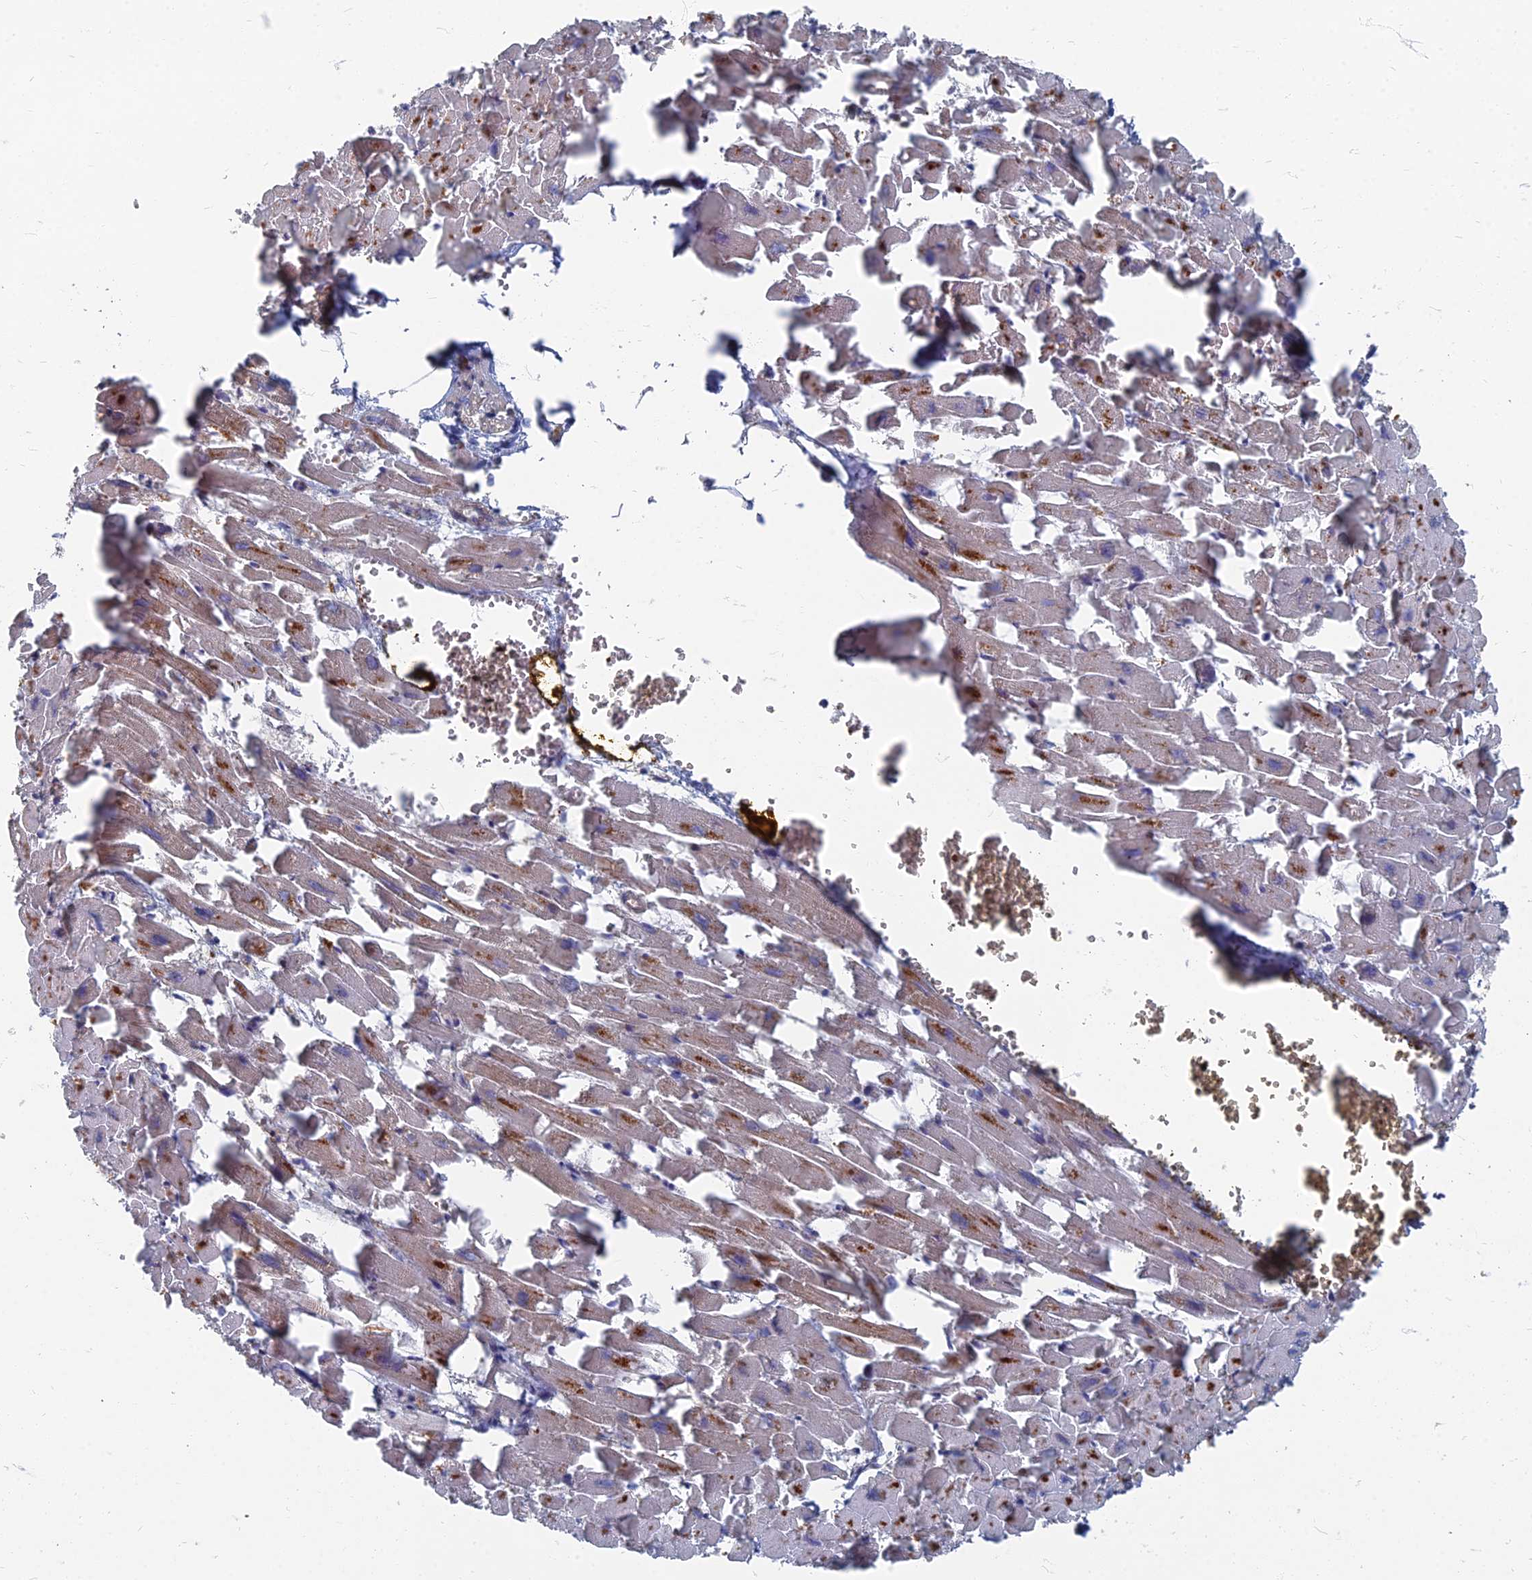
{"staining": {"intensity": "moderate", "quantity": "25%-75%", "location": "cytoplasmic/membranous"}, "tissue": "heart muscle", "cell_type": "Cardiomyocytes", "image_type": "normal", "snomed": [{"axis": "morphology", "description": "Normal tissue, NOS"}, {"axis": "topography", "description": "Heart"}], "caption": "Benign heart muscle shows moderate cytoplasmic/membranous expression in approximately 25%-75% of cardiomyocytes.", "gene": "PPCDC", "patient": {"sex": "female", "age": 64}}